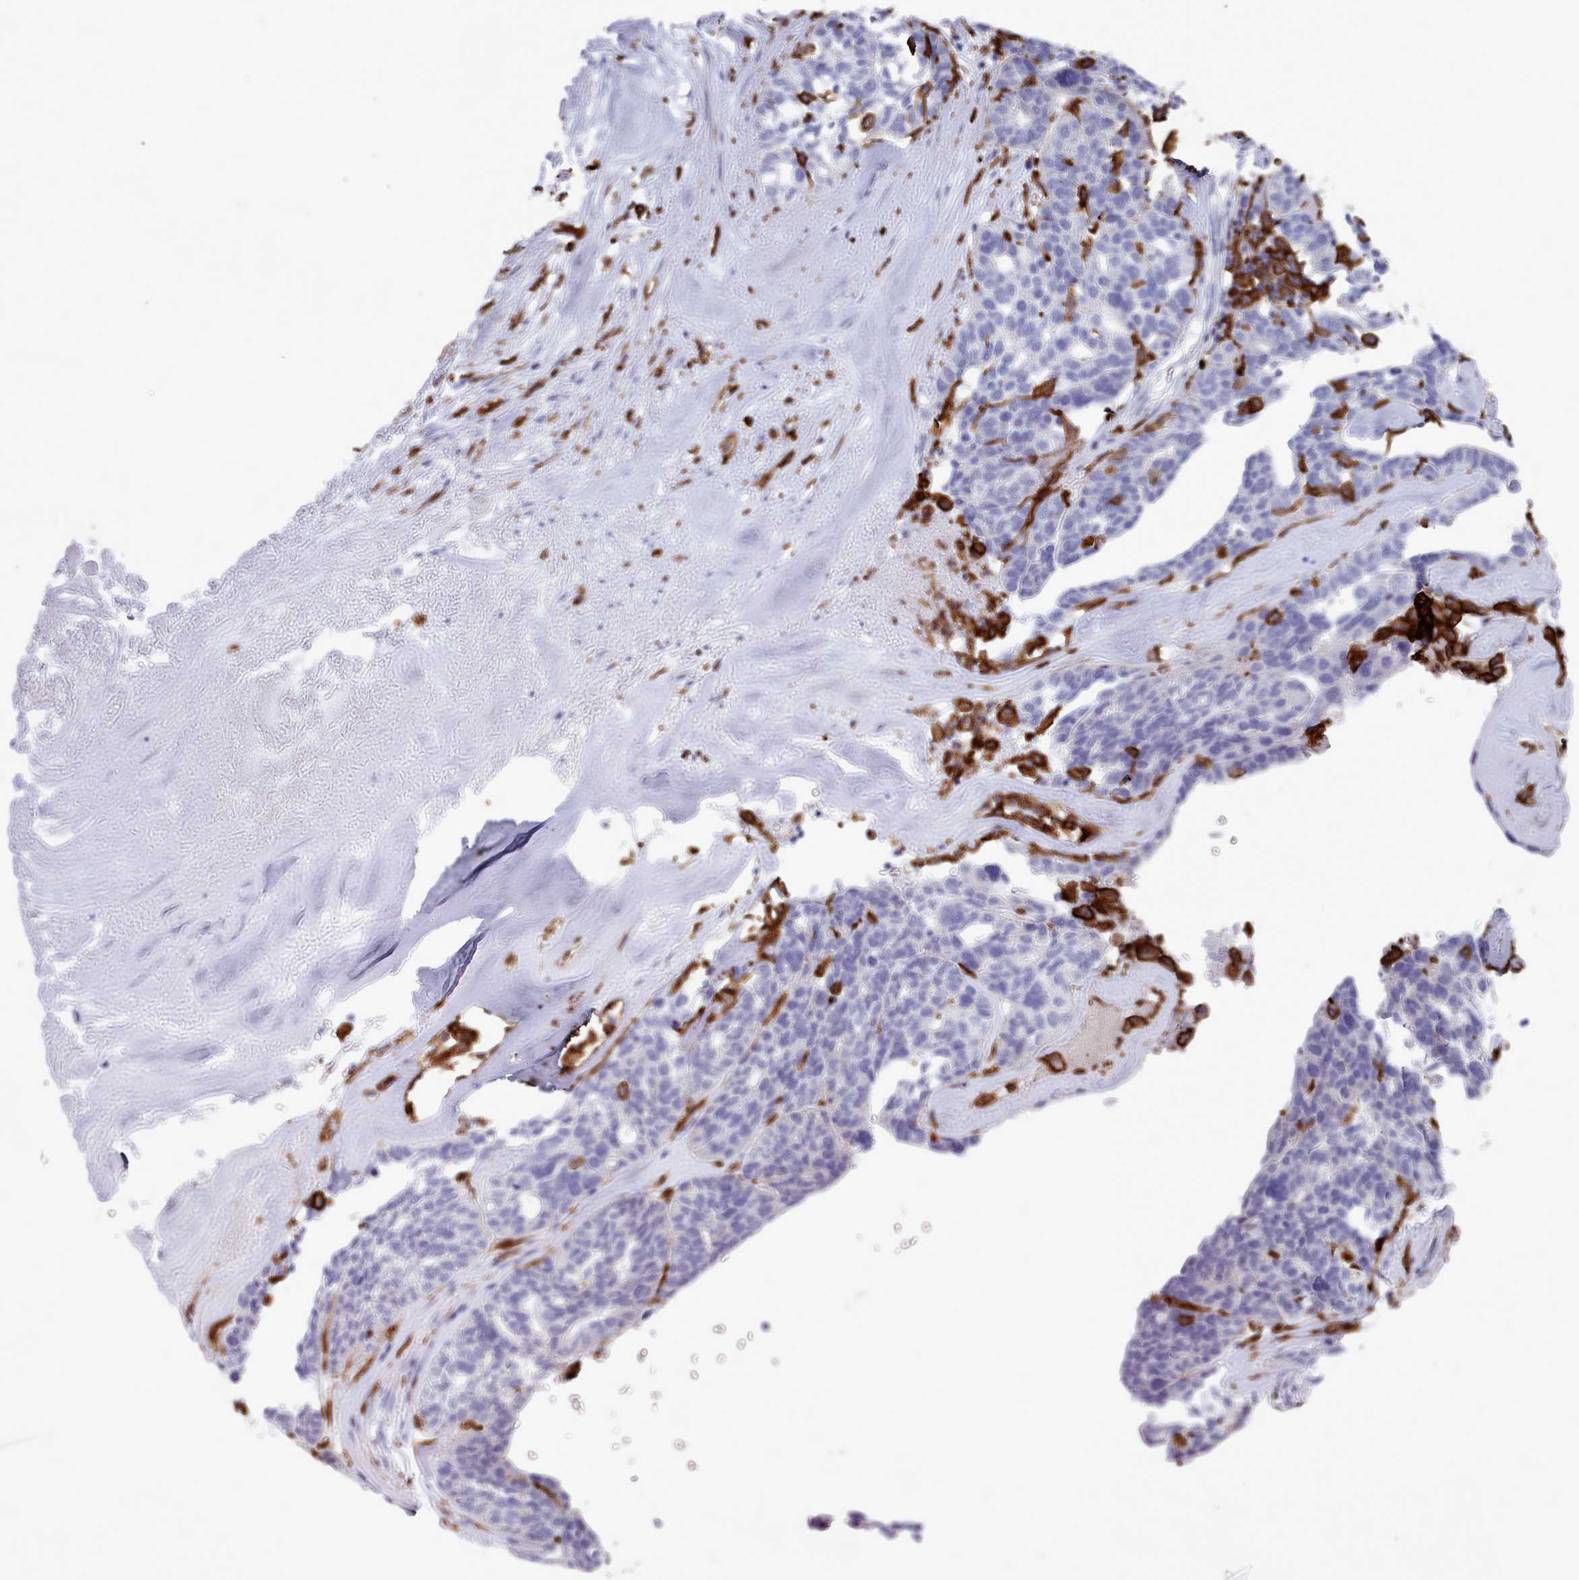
{"staining": {"intensity": "negative", "quantity": "none", "location": "none"}, "tissue": "ovarian cancer", "cell_type": "Tumor cells", "image_type": "cancer", "snomed": [{"axis": "morphology", "description": "Cystadenocarcinoma, serous, NOS"}, {"axis": "topography", "description": "Ovary"}], "caption": "DAB immunohistochemical staining of human serous cystadenocarcinoma (ovarian) reveals no significant positivity in tumor cells.", "gene": "AIF1", "patient": {"sex": "female", "age": 59}}